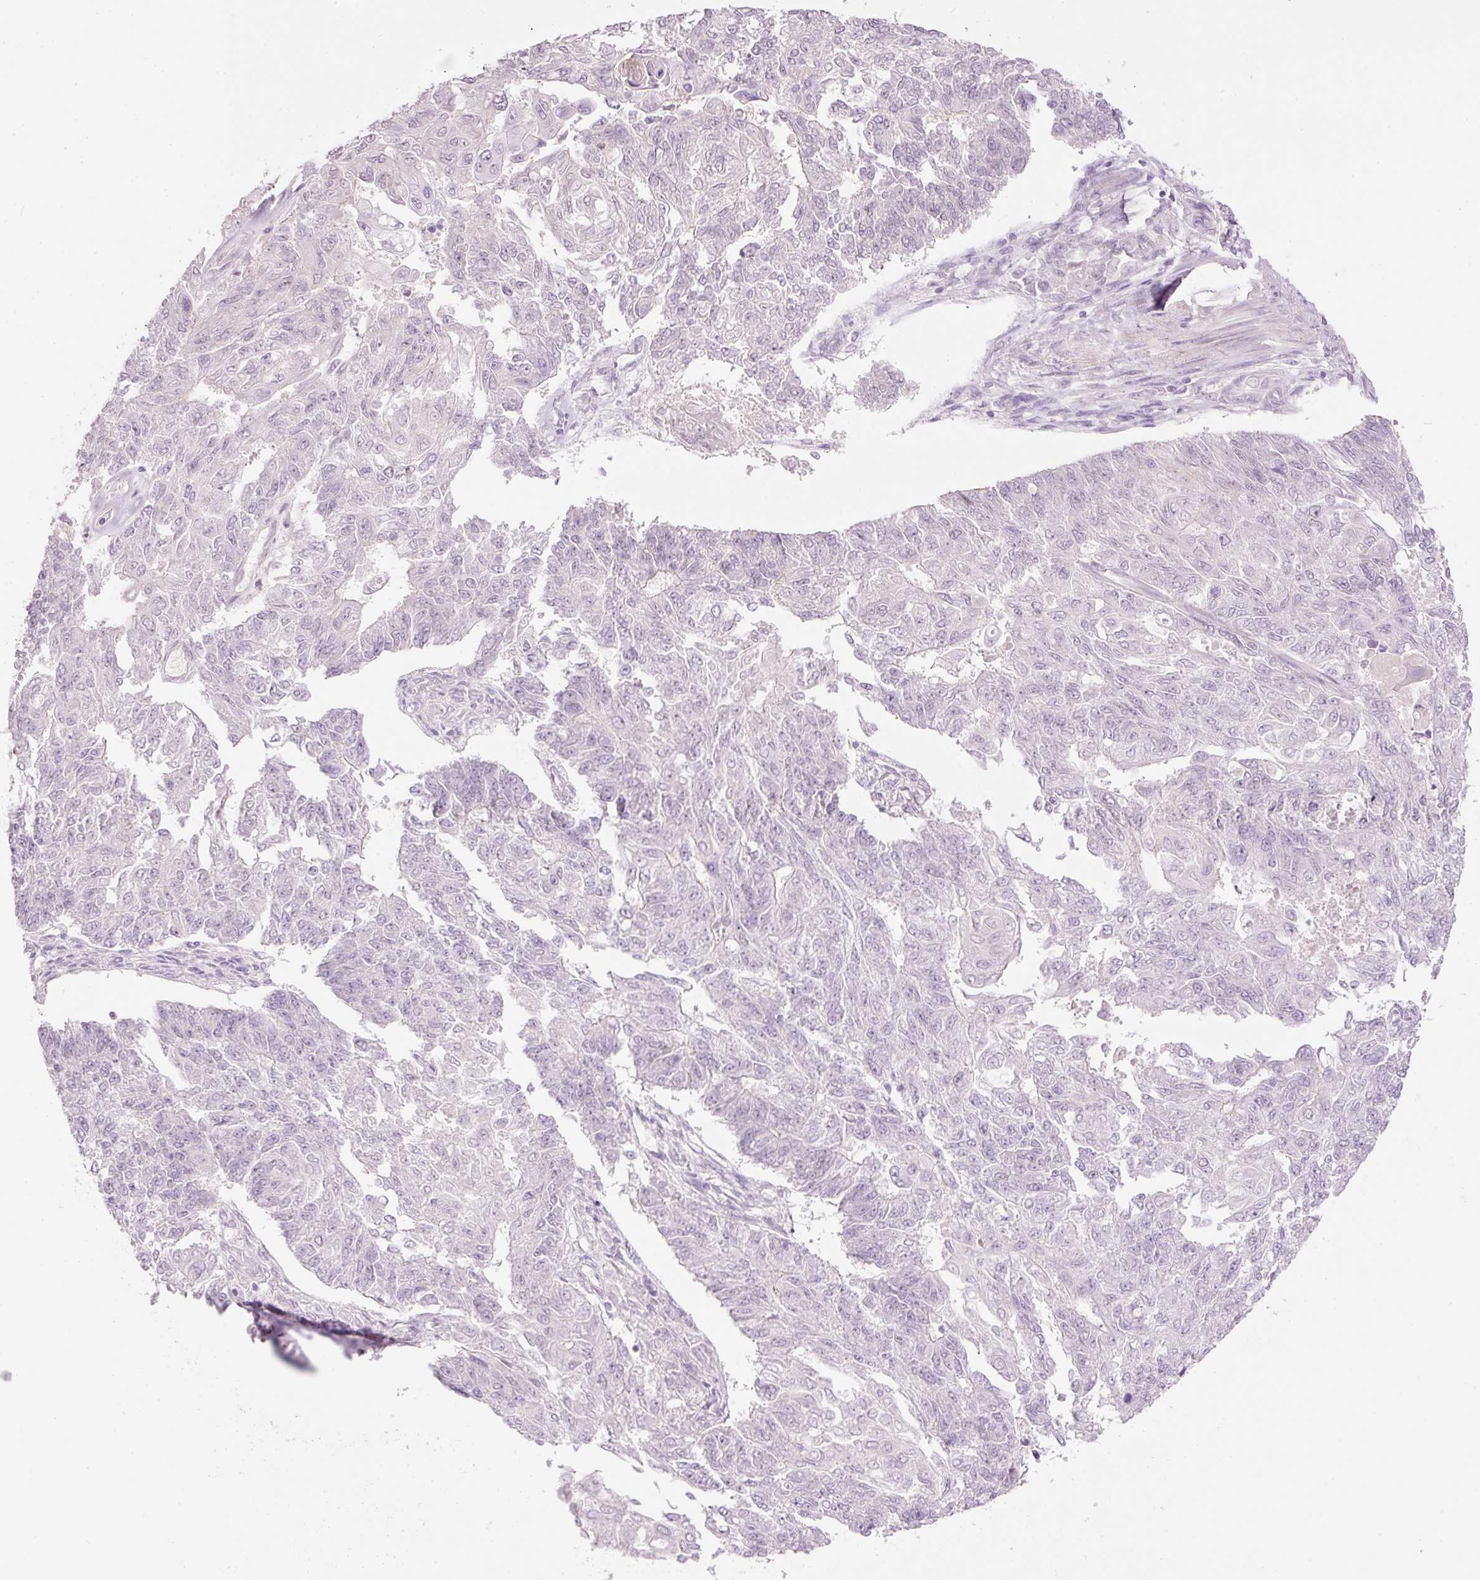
{"staining": {"intensity": "negative", "quantity": "none", "location": "none"}, "tissue": "endometrial cancer", "cell_type": "Tumor cells", "image_type": "cancer", "snomed": [{"axis": "morphology", "description": "Adenocarcinoma, NOS"}, {"axis": "topography", "description": "Endometrium"}], "caption": "IHC of endometrial adenocarcinoma demonstrates no staining in tumor cells.", "gene": "LY6G6D", "patient": {"sex": "female", "age": 32}}